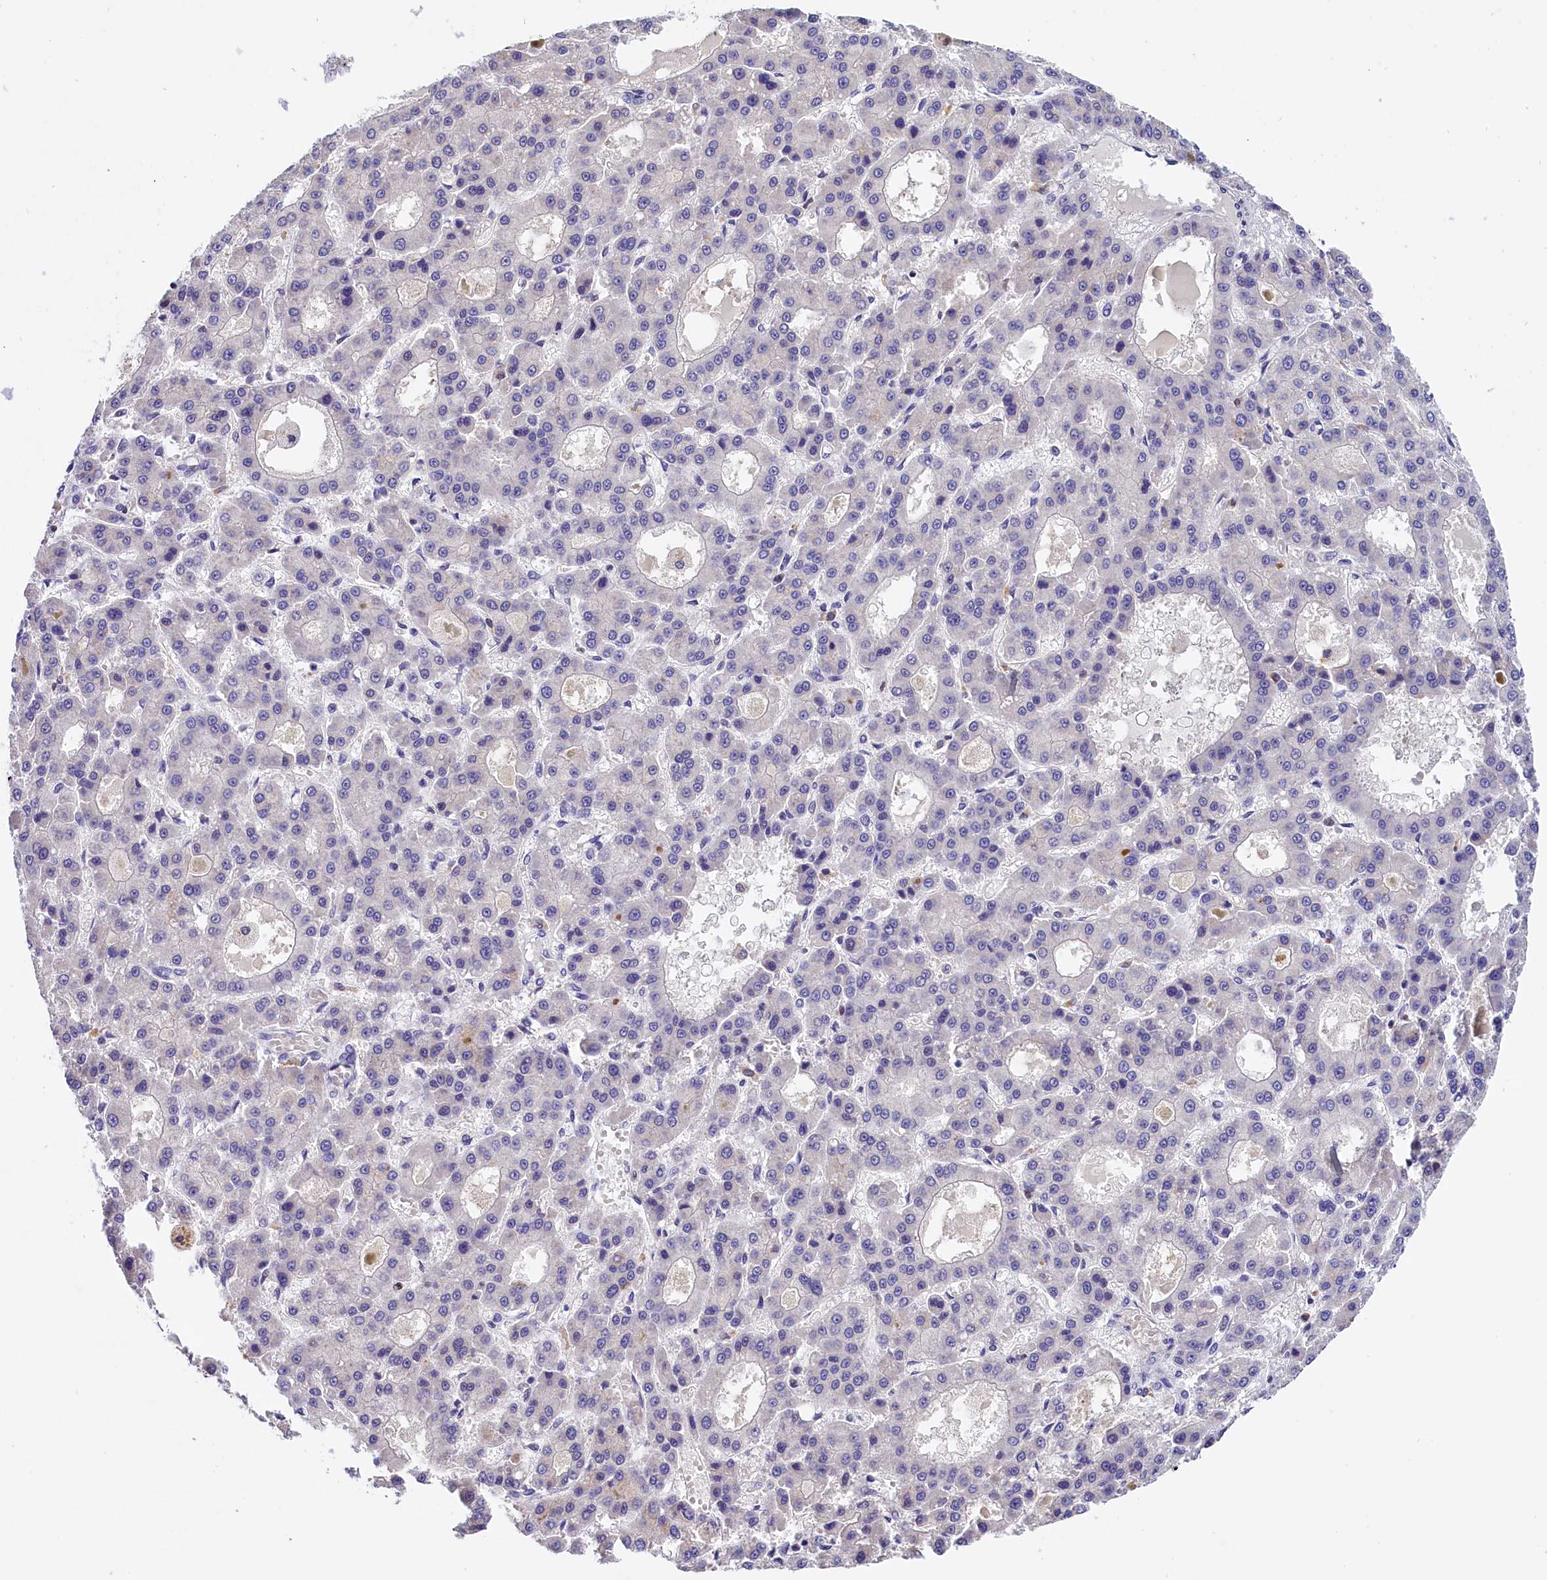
{"staining": {"intensity": "negative", "quantity": "none", "location": "none"}, "tissue": "liver cancer", "cell_type": "Tumor cells", "image_type": "cancer", "snomed": [{"axis": "morphology", "description": "Carcinoma, Hepatocellular, NOS"}, {"axis": "topography", "description": "Liver"}], "caption": "Immunohistochemical staining of liver cancer reveals no significant expression in tumor cells.", "gene": "BTBD9", "patient": {"sex": "male", "age": 70}}